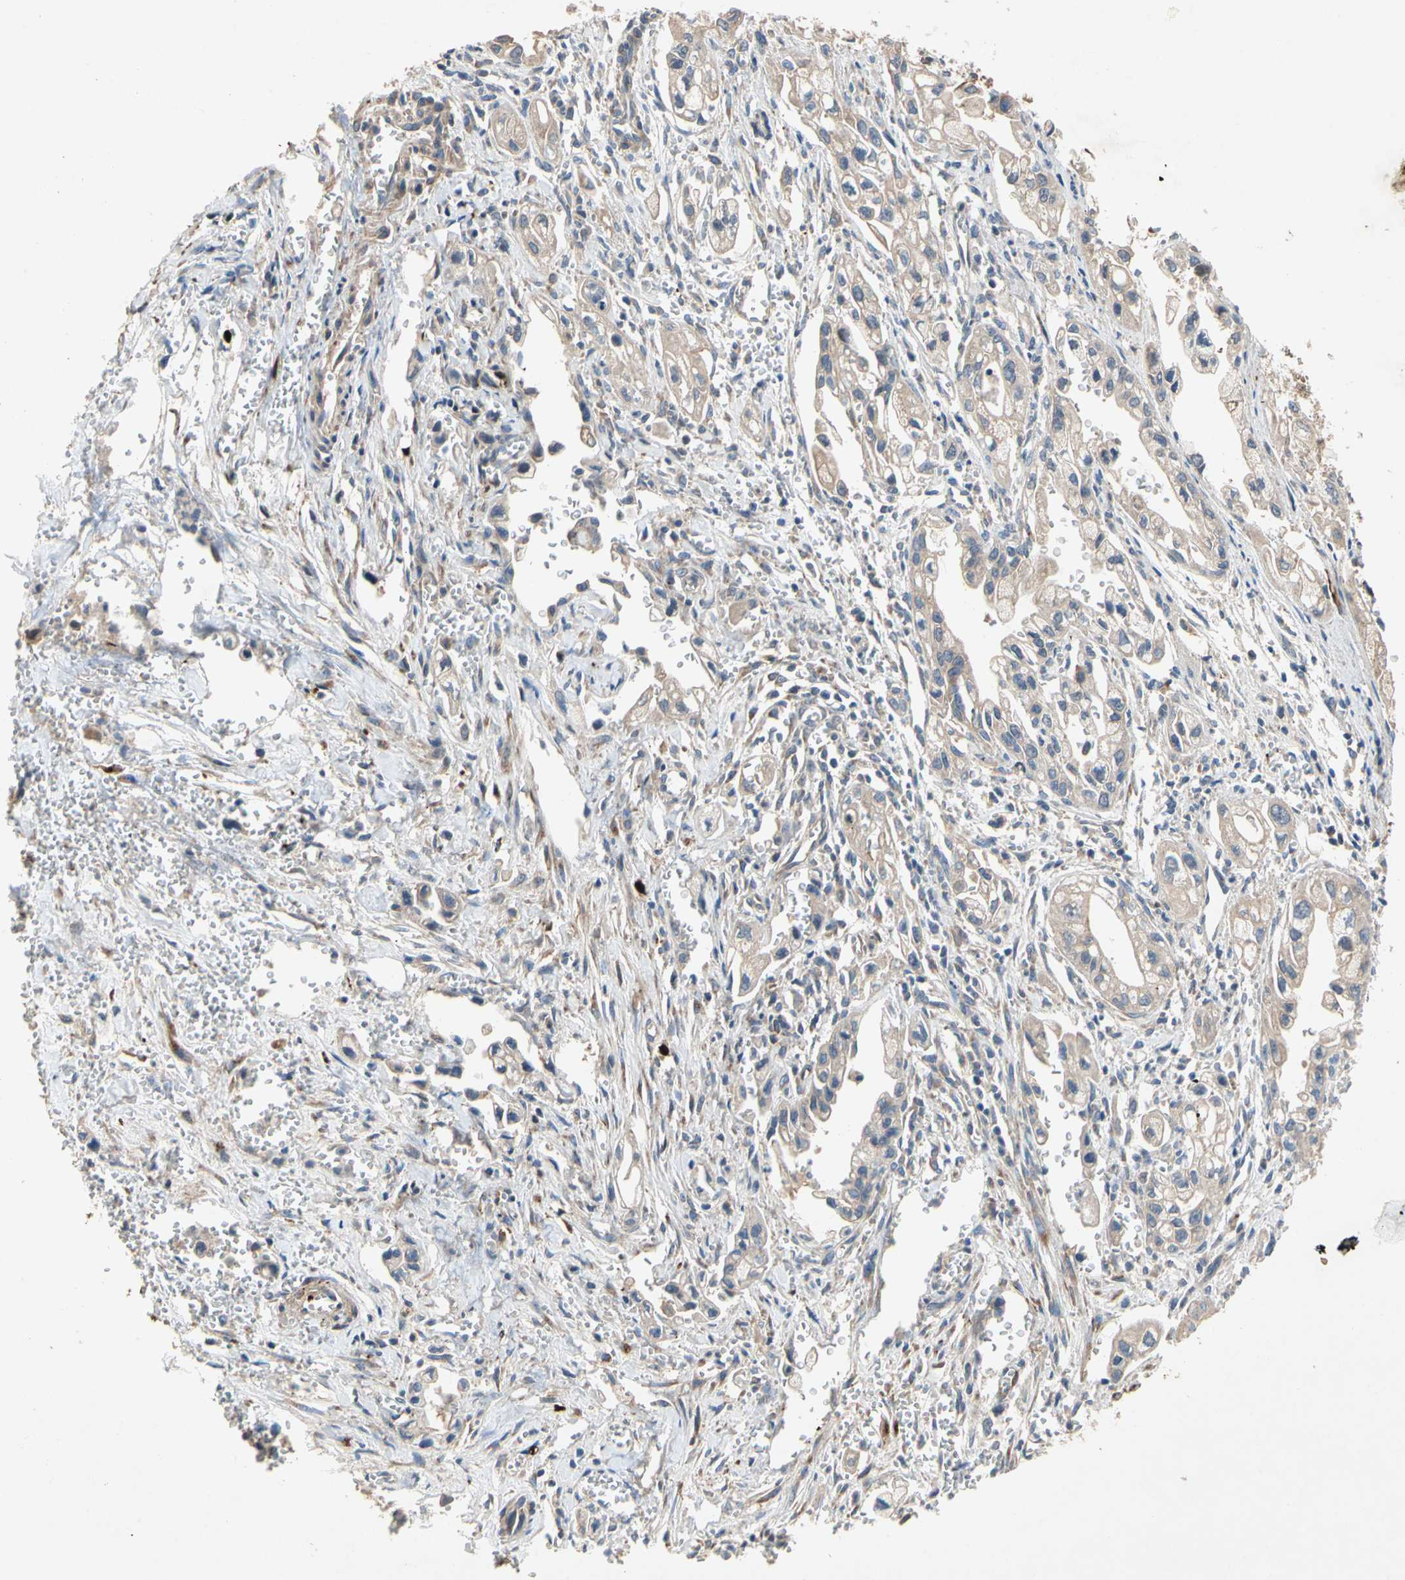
{"staining": {"intensity": "weak", "quantity": ">75%", "location": "cytoplasmic/membranous"}, "tissue": "pancreatic cancer", "cell_type": "Tumor cells", "image_type": "cancer", "snomed": [{"axis": "morphology", "description": "Adenocarcinoma, NOS"}, {"axis": "topography", "description": "Pancreas"}], "caption": "Adenocarcinoma (pancreatic) tissue exhibits weak cytoplasmic/membranous positivity in about >75% of tumor cells", "gene": "XYLT1", "patient": {"sex": "male", "age": 74}}